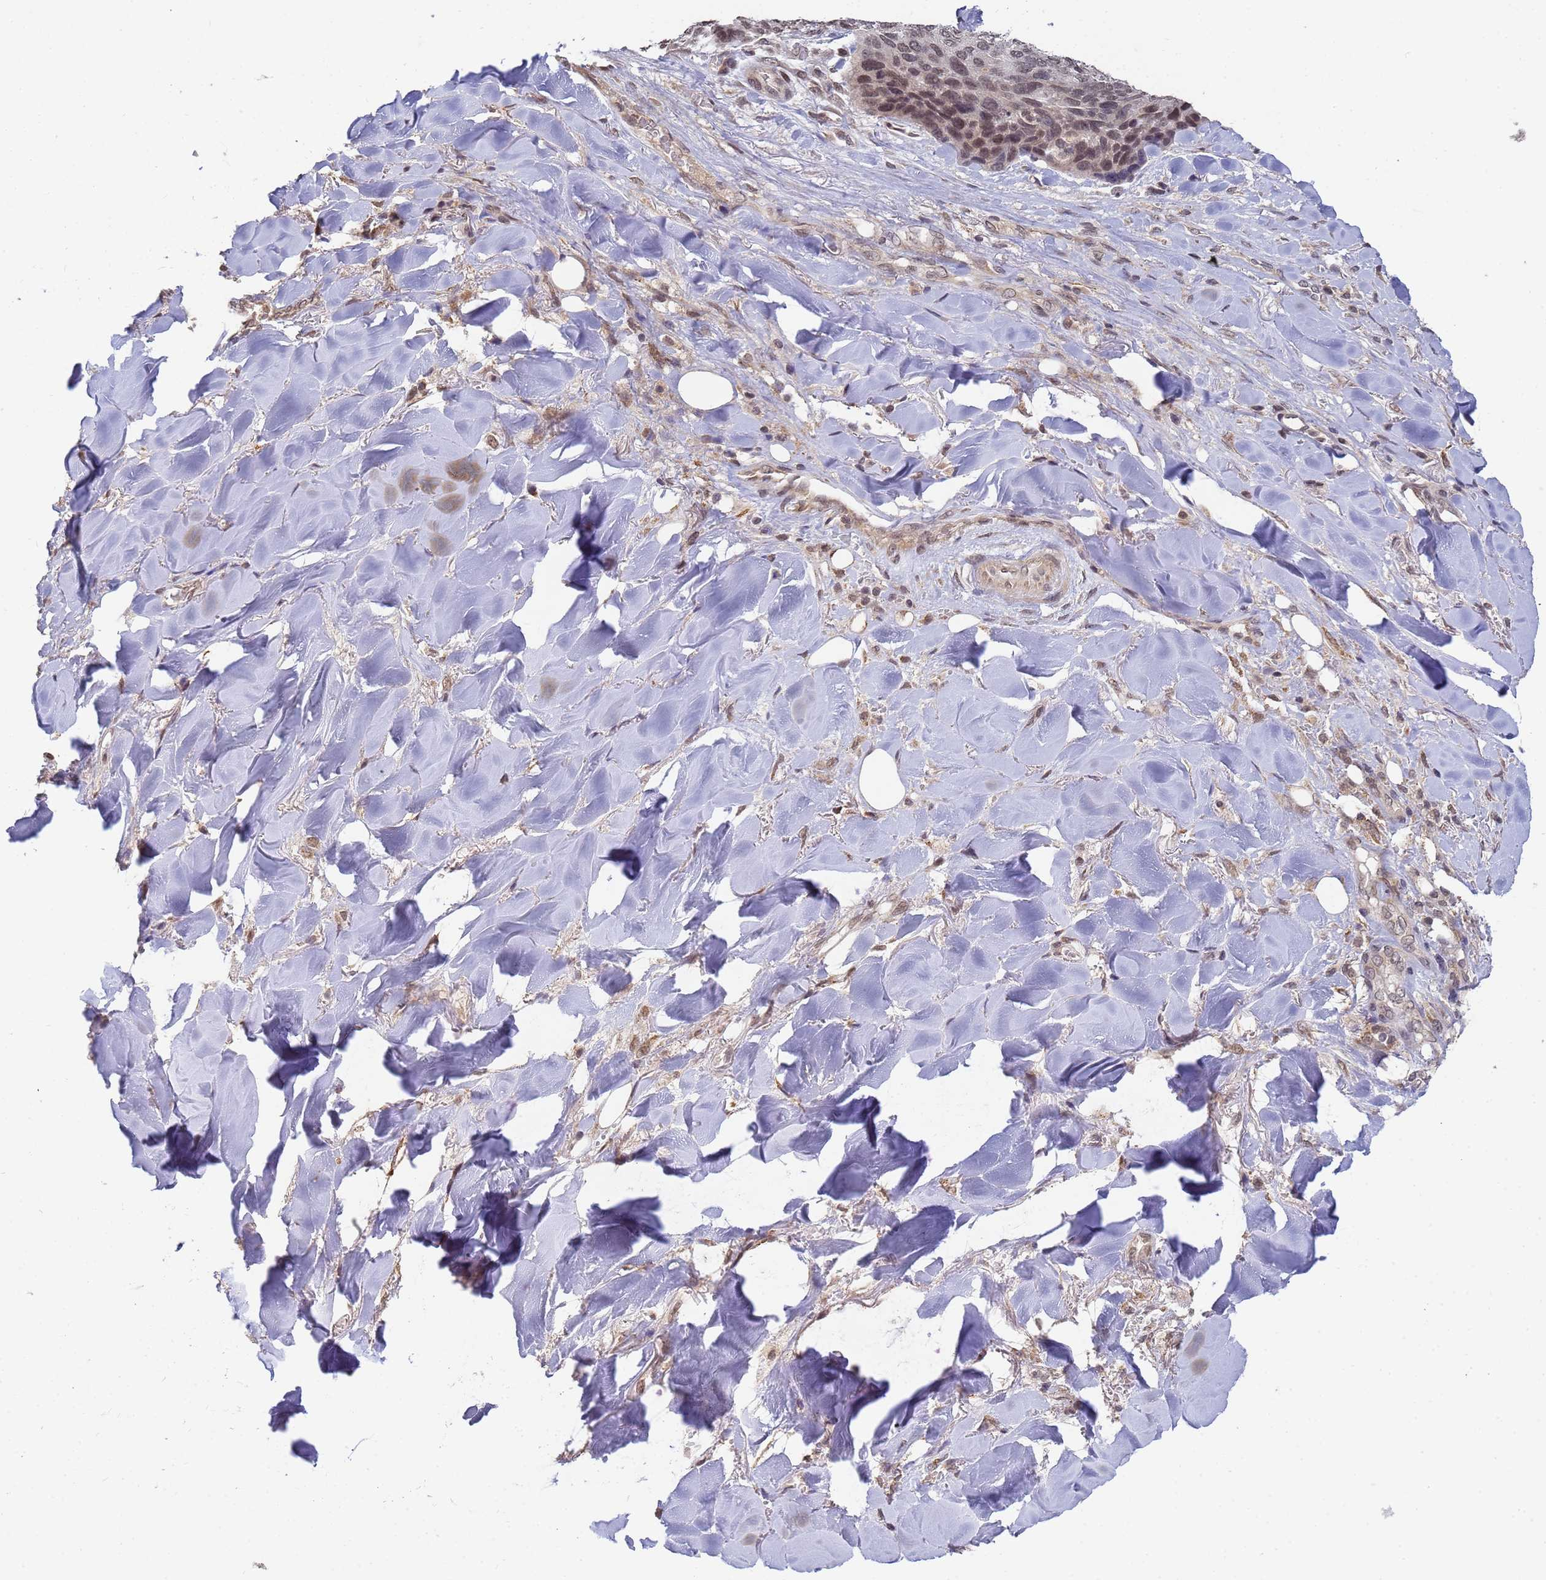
{"staining": {"intensity": "moderate", "quantity": "25%-75%", "location": "nuclear"}, "tissue": "skin cancer", "cell_type": "Tumor cells", "image_type": "cancer", "snomed": [{"axis": "morphology", "description": "Basal cell carcinoma"}, {"axis": "topography", "description": "Skin"}], "caption": "Immunohistochemical staining of human skin cancer shows moderate nuclear protein staining in about 25%-75% of tumor cells. (brown staining indicates protein expression, while blue staining denotes nuclei).", "gene": "MYL7", "patient": {"sex": "female", "age": 74}}